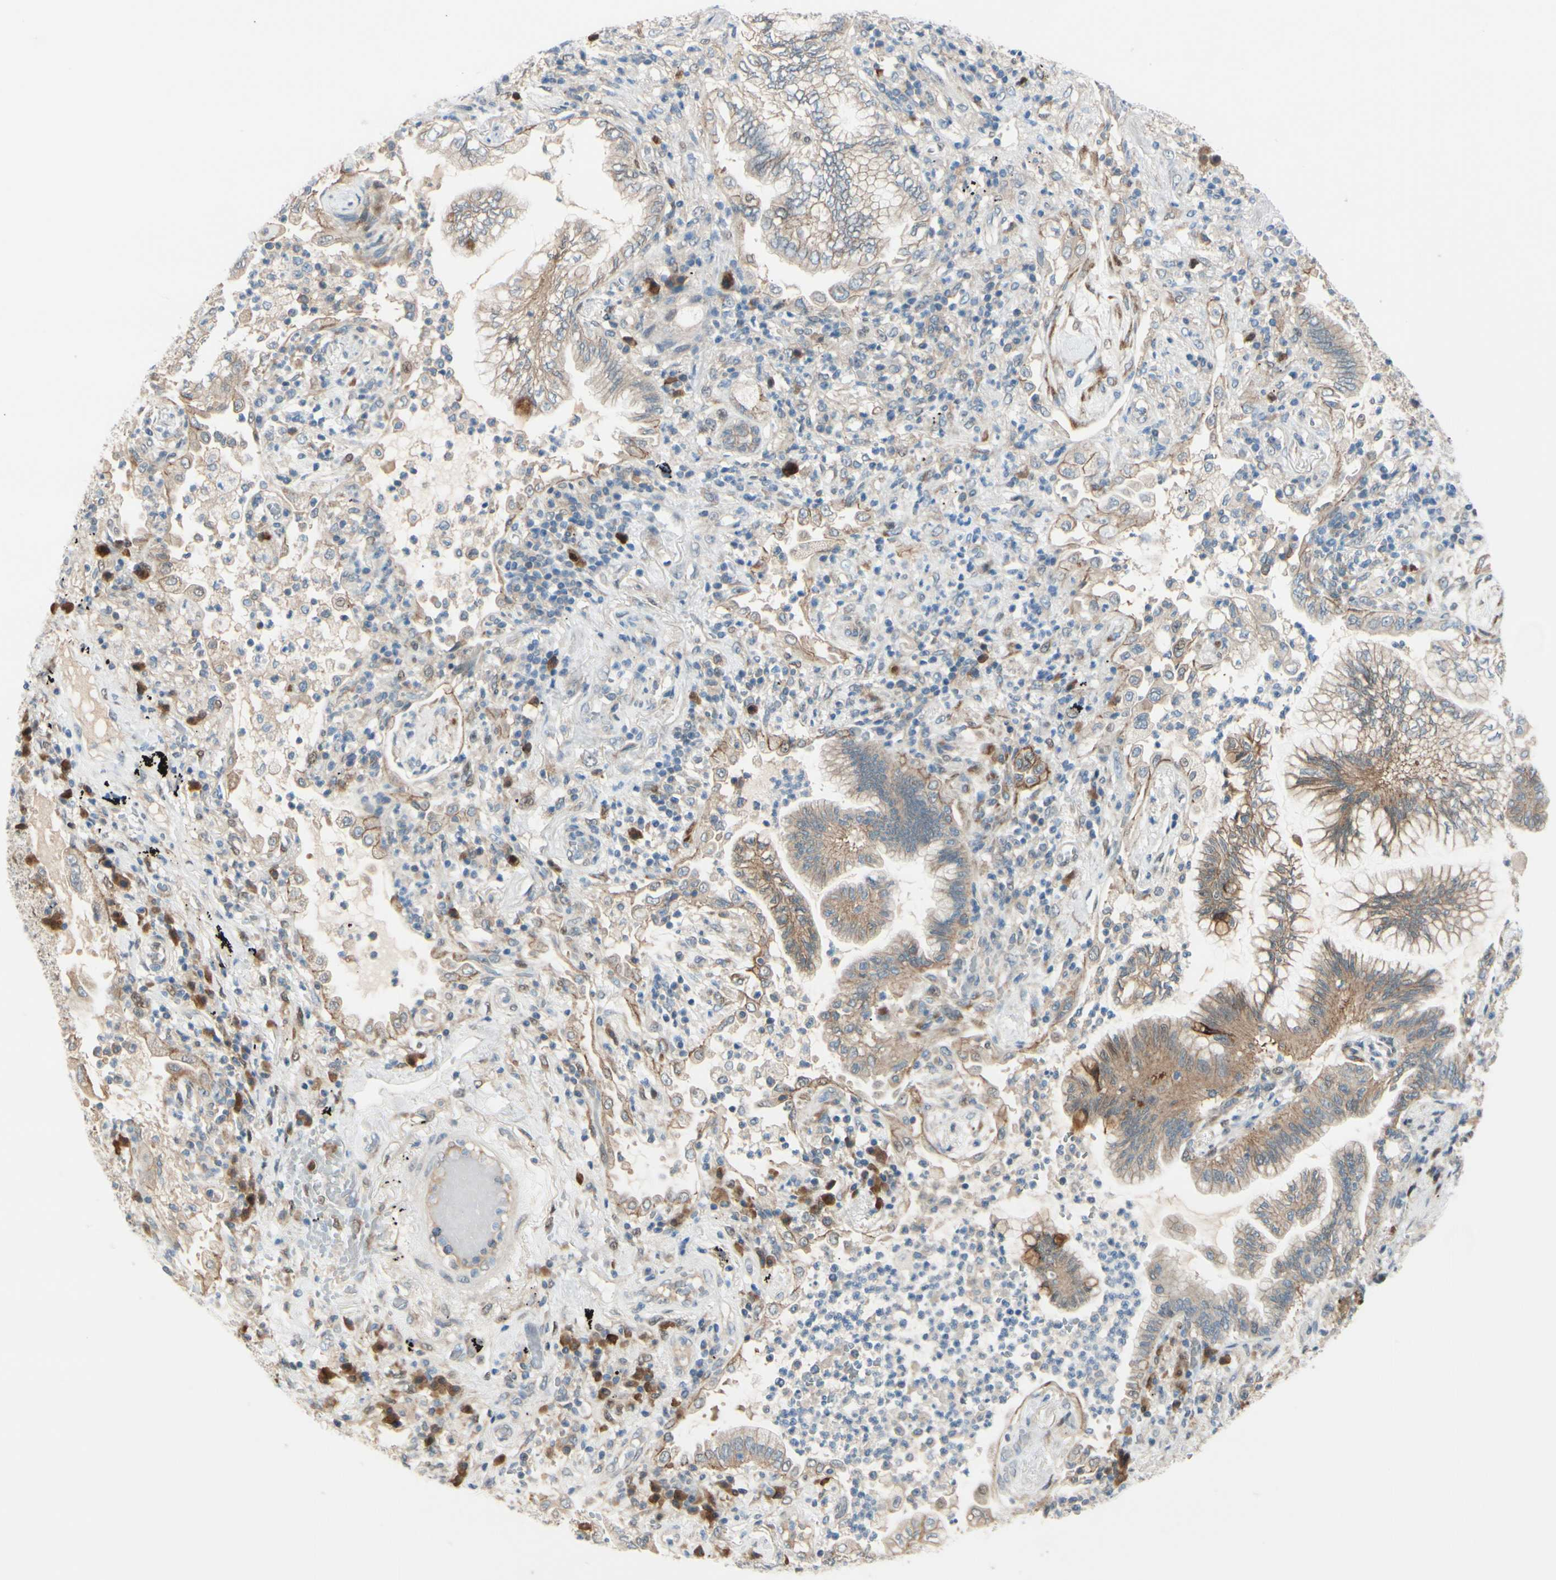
{"staining": {"intensity": "moderate", "quantity": "25%-75%", "location": "cytoplasmic/membranous"}, "tissue": "lung cancer", "cell_type": "Tumor cells", "image_type": "cancer", "snomed": [{"axis": "morphology", "description": "Normal tissue, NOS"}, {"axis": "morphology", "description": "Adenocarcinoma, NOS"}, {"axis": "topography", "description": "Bronchus"}, {"axis": "topography", "description": "Lung"}], "caption": "Moderate cytoplasmic/membranous expression for a protein is appreciated in approximately 25%-75% of tumor cells of lung cancer using immunohistochemistry.", "gene": "PTTG1", "patient": {"sex": "female", "age": 70}}